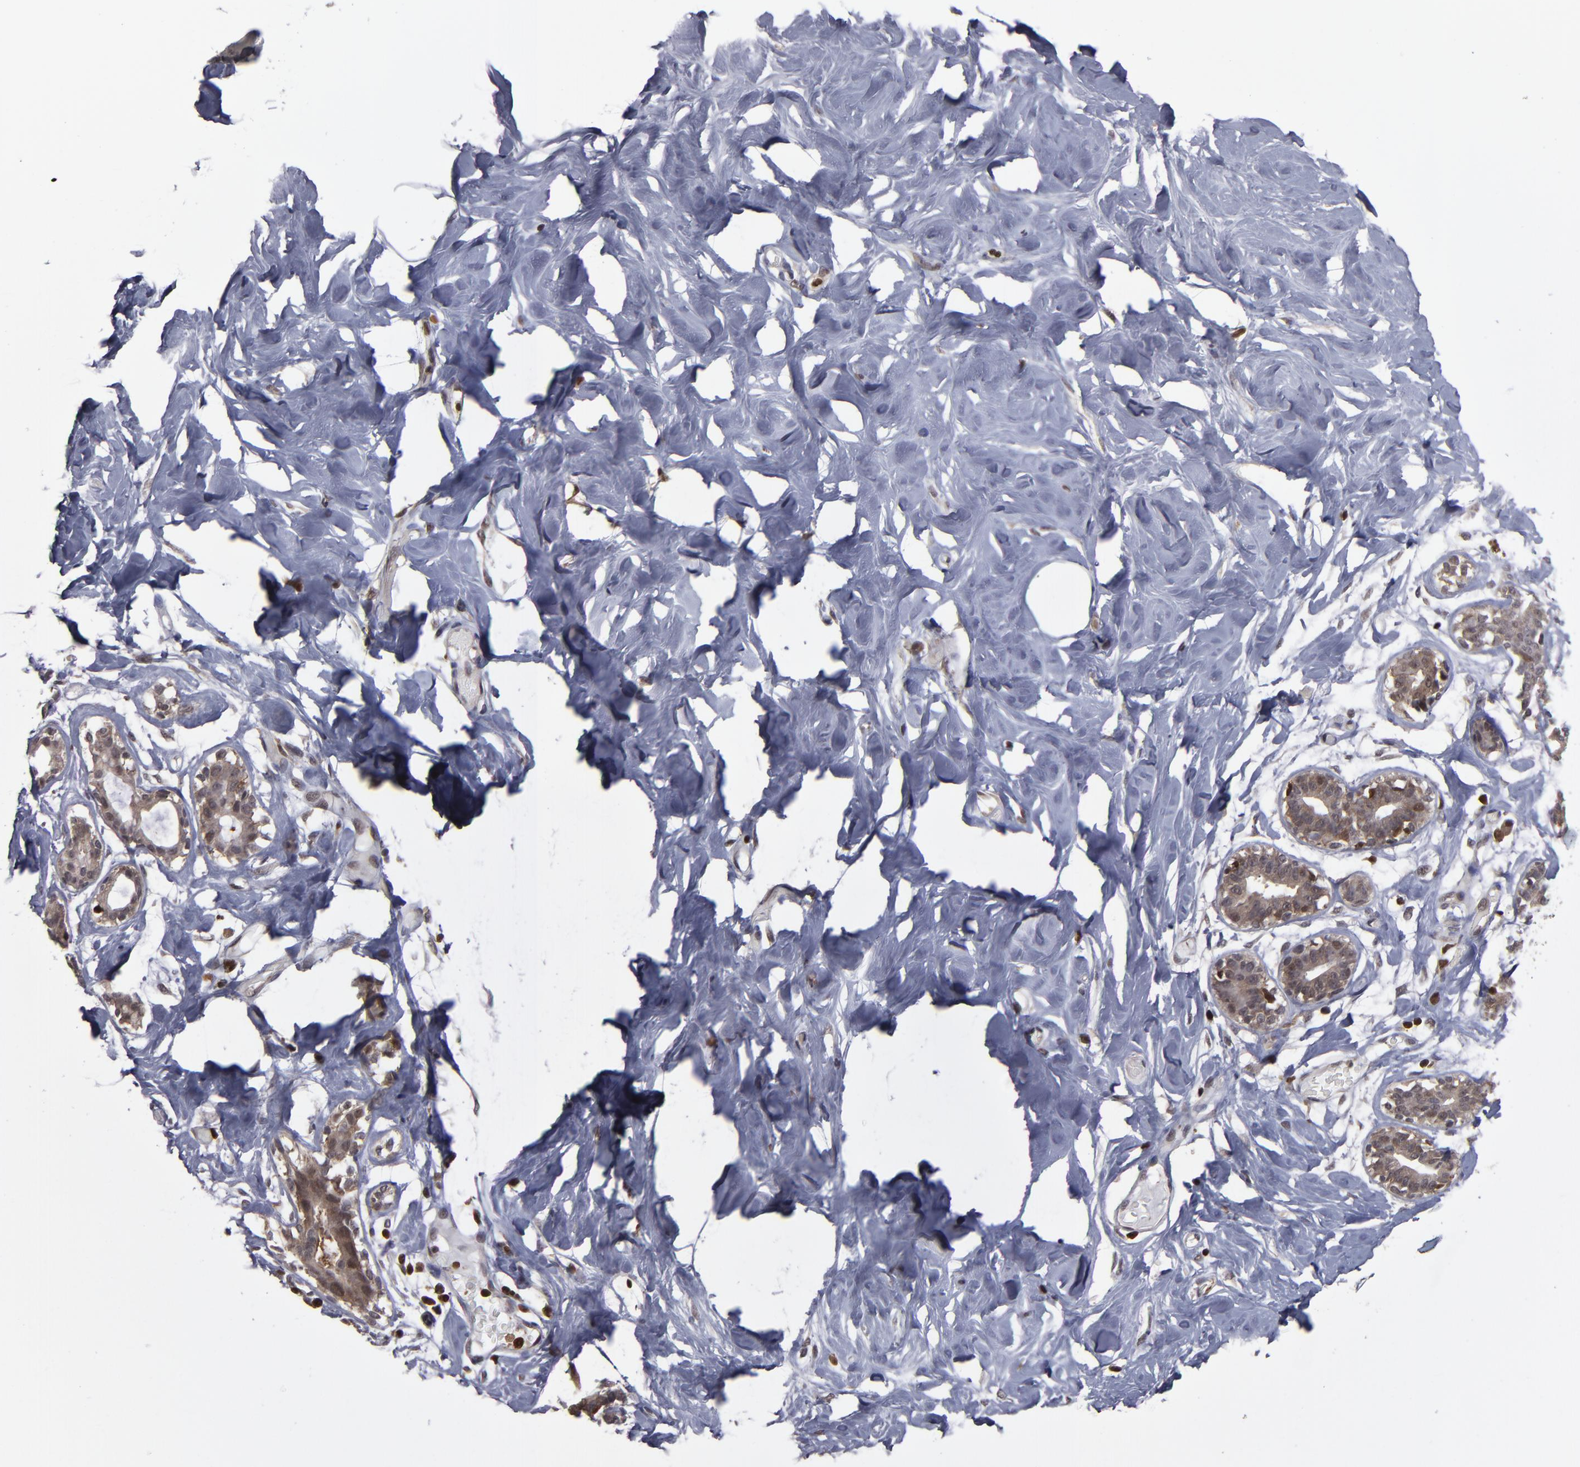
{"staining": {"intensity": "negative", "quantity": "none", "location": "none"}, "tissue": "breast", "cell_type": "Adipocytes", "image_type": "normal", "snomed": [{"axis": "morphology", "description": "Normal tissue, NOS"}, {"axis": "topography", "description": "Breast"}, {"axis": "topography", "description": "Soft tissue"}], "caption": "High power microscopy photomicrograph of an immunohistochemistry (IHC) photomicrograph of normal breast, revealing no significant expression in adipocytes. (DAB (3,3'-diaminobenzidine) IHC, high magnification).", "gene": "GRB2", "patient": {"sex": "female", "age": 25}}